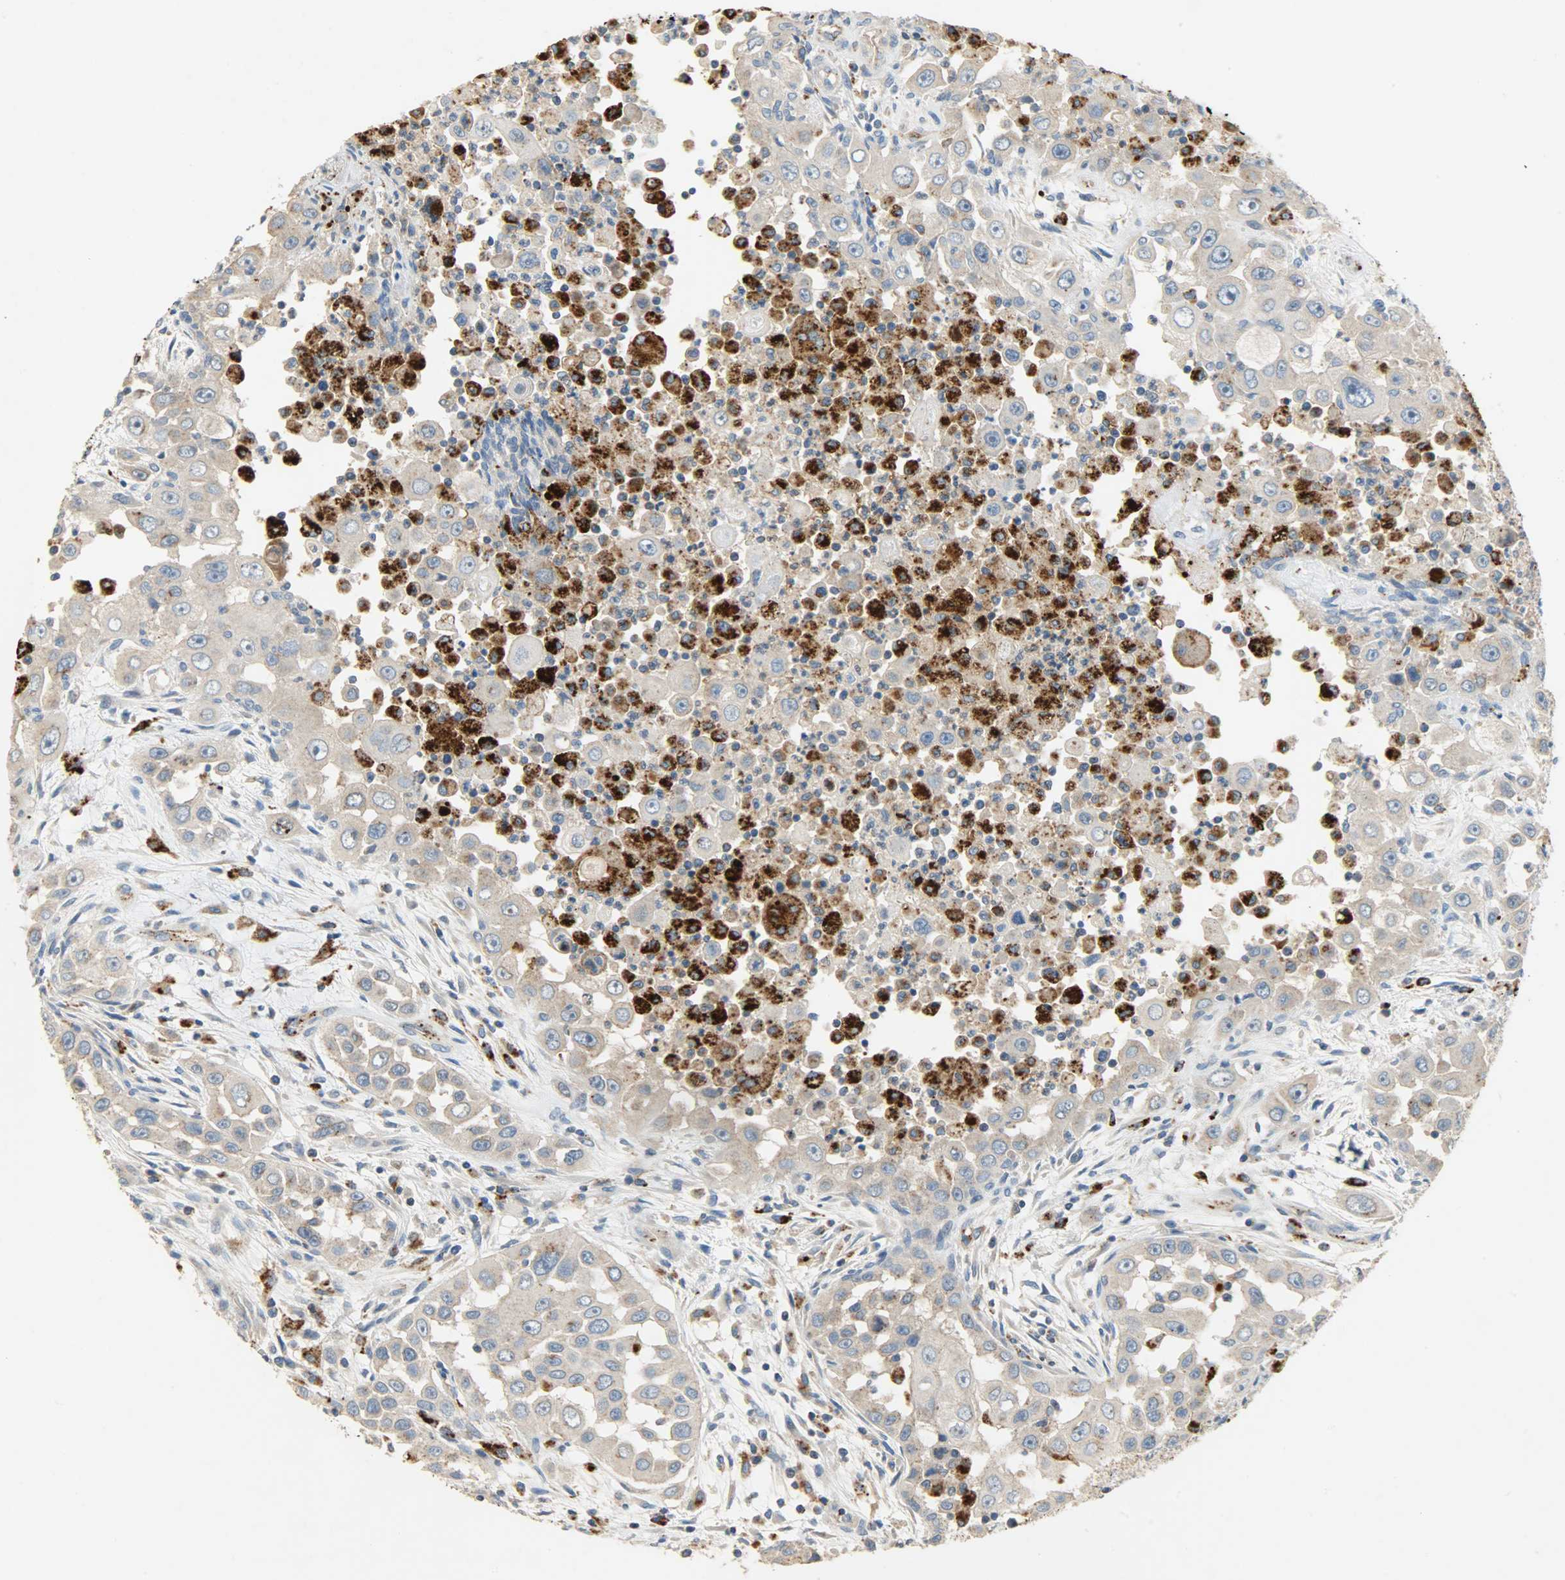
{"staining": {"intensity": "weak", "quantity": ">75%", "location": "cytoplasmic/membranous"}, "tissue": "head and neck cancer", "cell_type": "Tumor cells", "image_type": "cancer", "snomed": [{"axis": "morphology", "description": "Carcinoma, NOS"}, {"axis": "topography", "description": "Head-Neck"}], "caption": "Tumor cells exhibit weak cytoplasmic/membranous staining in approximately >75% of cells in head and neck cancer. Using DAB (brown) and hematoxylin (blue) stains, captured at high magnification using brightfield microscopy.", "gene": "ASAH1", "patient": {"sex": "male", "age": 87}}